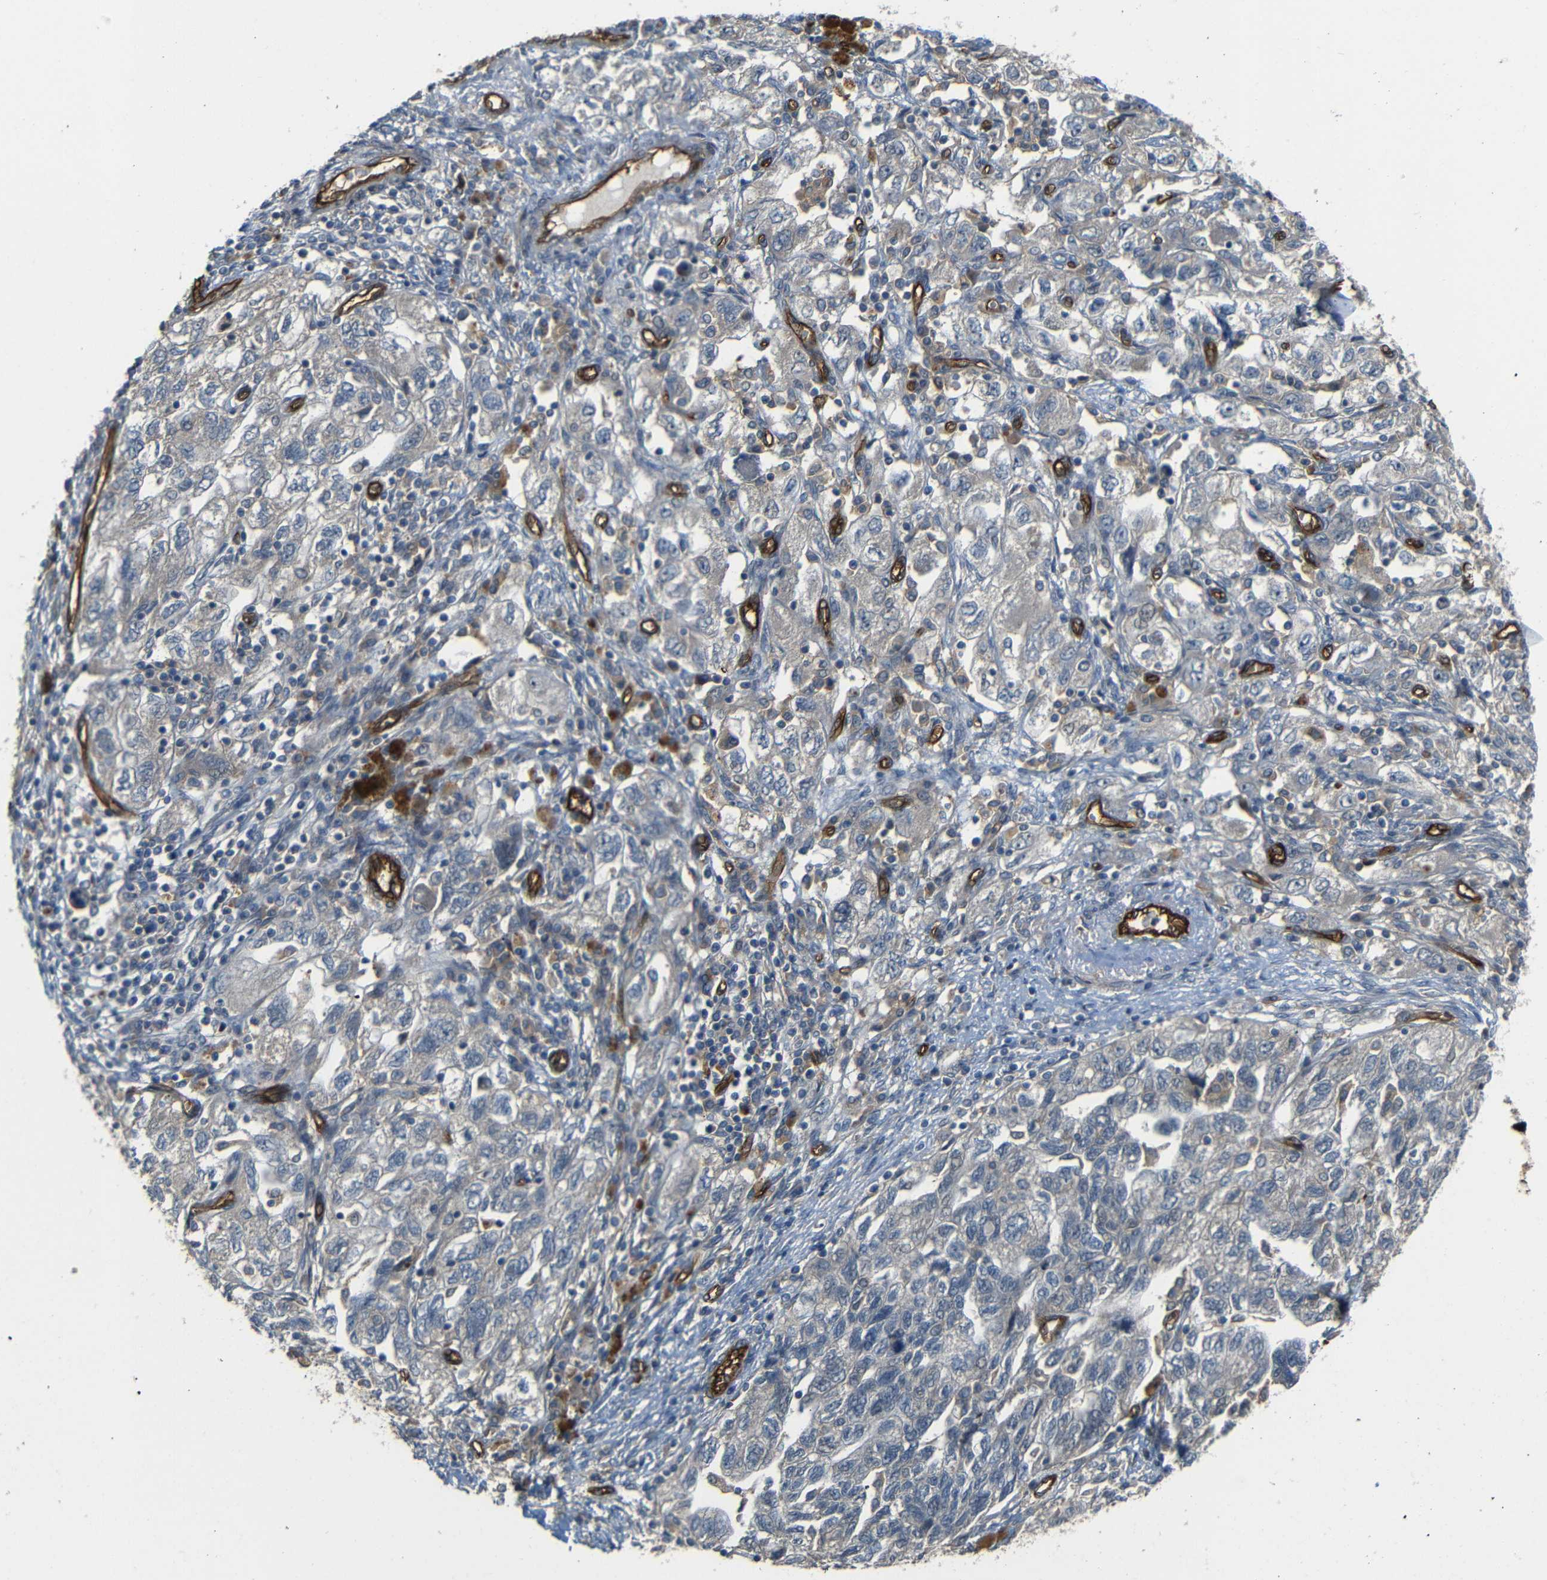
{"staining": {"intensity": "weak", "quantity": "25%-75%", "location": "cytoplasmic/membranous"}, "tissue": "ovarian cancer", "cell_type": "Tumor cells", "image_type": "cancer", "snomed": [{"axis": "morphology", "description": "Carcinoma, NOS"}, {"axis": "morphology", "description": "Cystadenocarcinoma, serous, NOS"}, {"axis": "topography", "description": "Ovary"}], "caption": "Immunohistochemical staining of human ovarian cancer demonstrates weak cytoplasmic/membranous protein positivity in about 25%-75% of tumor cells. (Brightfield microscopy of DAB IHC at high magnification).", "gene": "RELL1", "patient": {"sex": "female", "age": 69}}